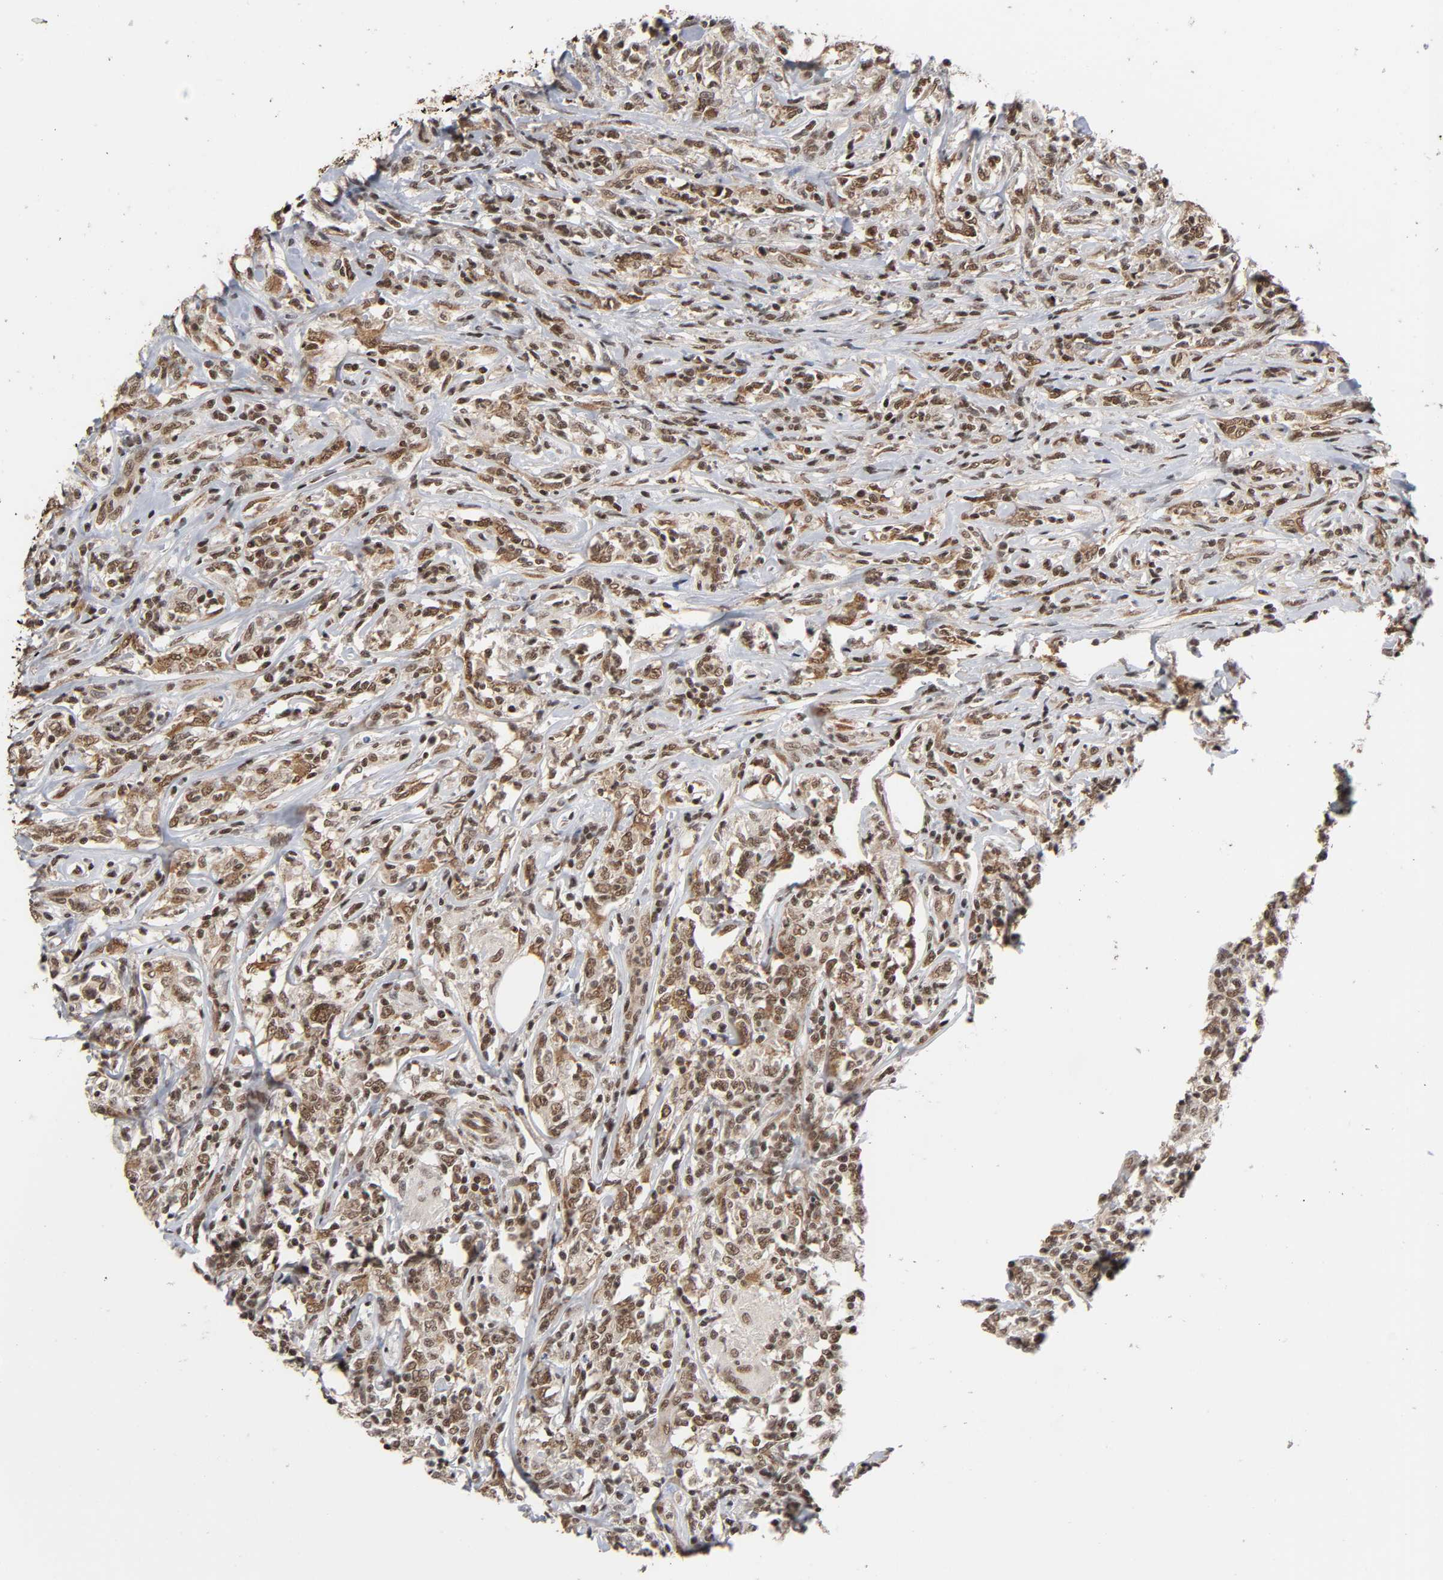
{"staining": {"intensity": "strong", "quantity": "25%-75%", "location": "nuclear"}, "tissue": "lymphoma", "cell_type": "Tumor cells", "image_type": "cancer", "snomed": [{"axis": "morphology", "description": "Malignant lymphoma, non-Hodgkin's type, High grade"}, {"axis": "topography", "description": "Lymph node"}], "caption": "Brown immunohistochemical staining in human lymphoma reveals strong nuclear positivity in approximately 25%-75% of tumor cells. The protein of interest is stained brown, and the nuclei are stained in blue (DAB IHC with brightfield microscopy, high magnification).", "gene": "ZNF384", "patient": {"sex": "female", "age": 84}}